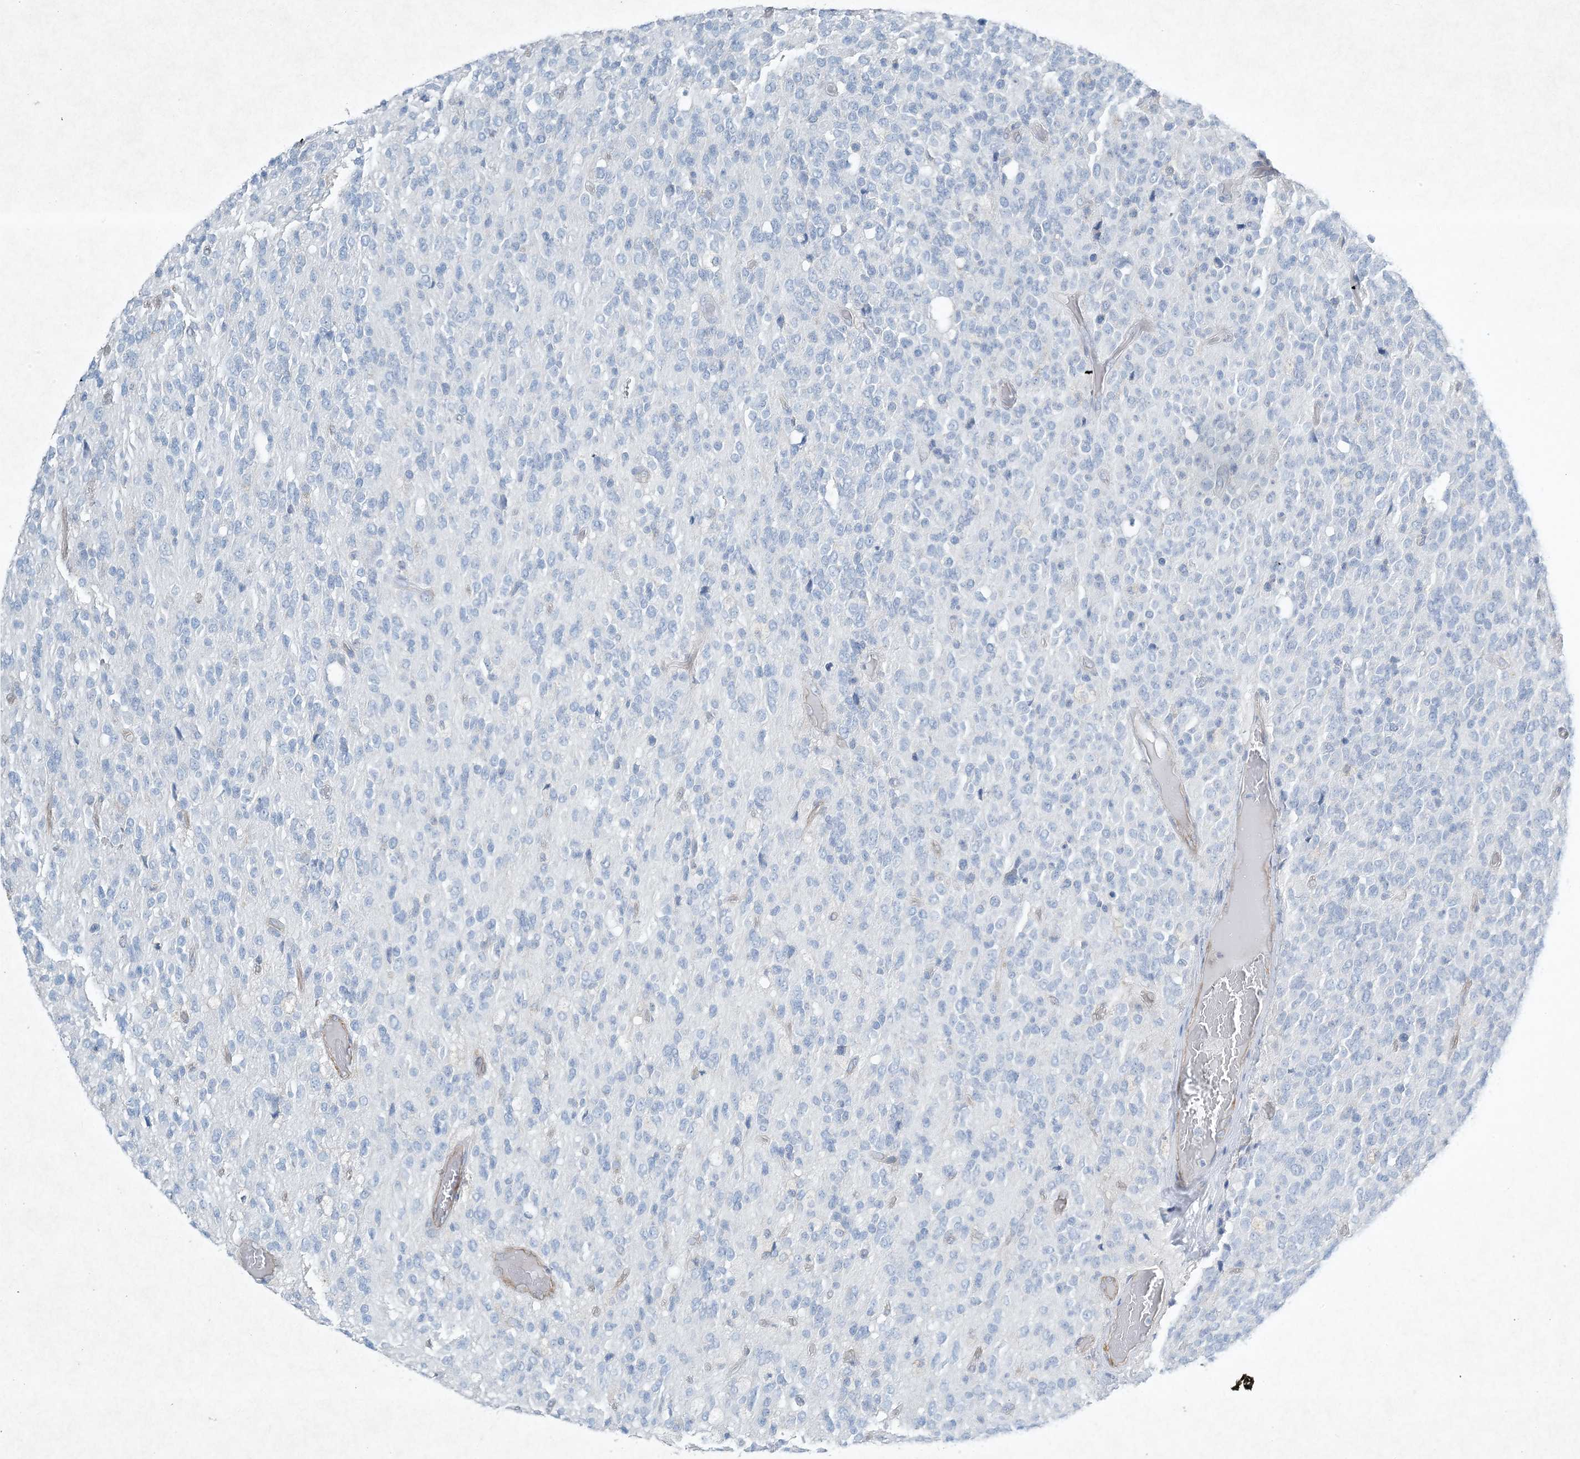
{"staining": {"intensity": "negative", "quantity": "none", "location": "none"}, "tissue": "glioma", "cell_type": "Tumor cells", "image_type": "cancer", "snomed": [{"axis": "morphology", "description": "Glioma, malignant, High grade"}, {"axis": "topography", "description": "pancreas cauda"}], "caption": "High-grade glioma (malignant) was stained to show a protein in brown. There is no significant positivity in tumor cells.", "gene": "PGM5", "patient": {"sex": "male", "age": 60}}